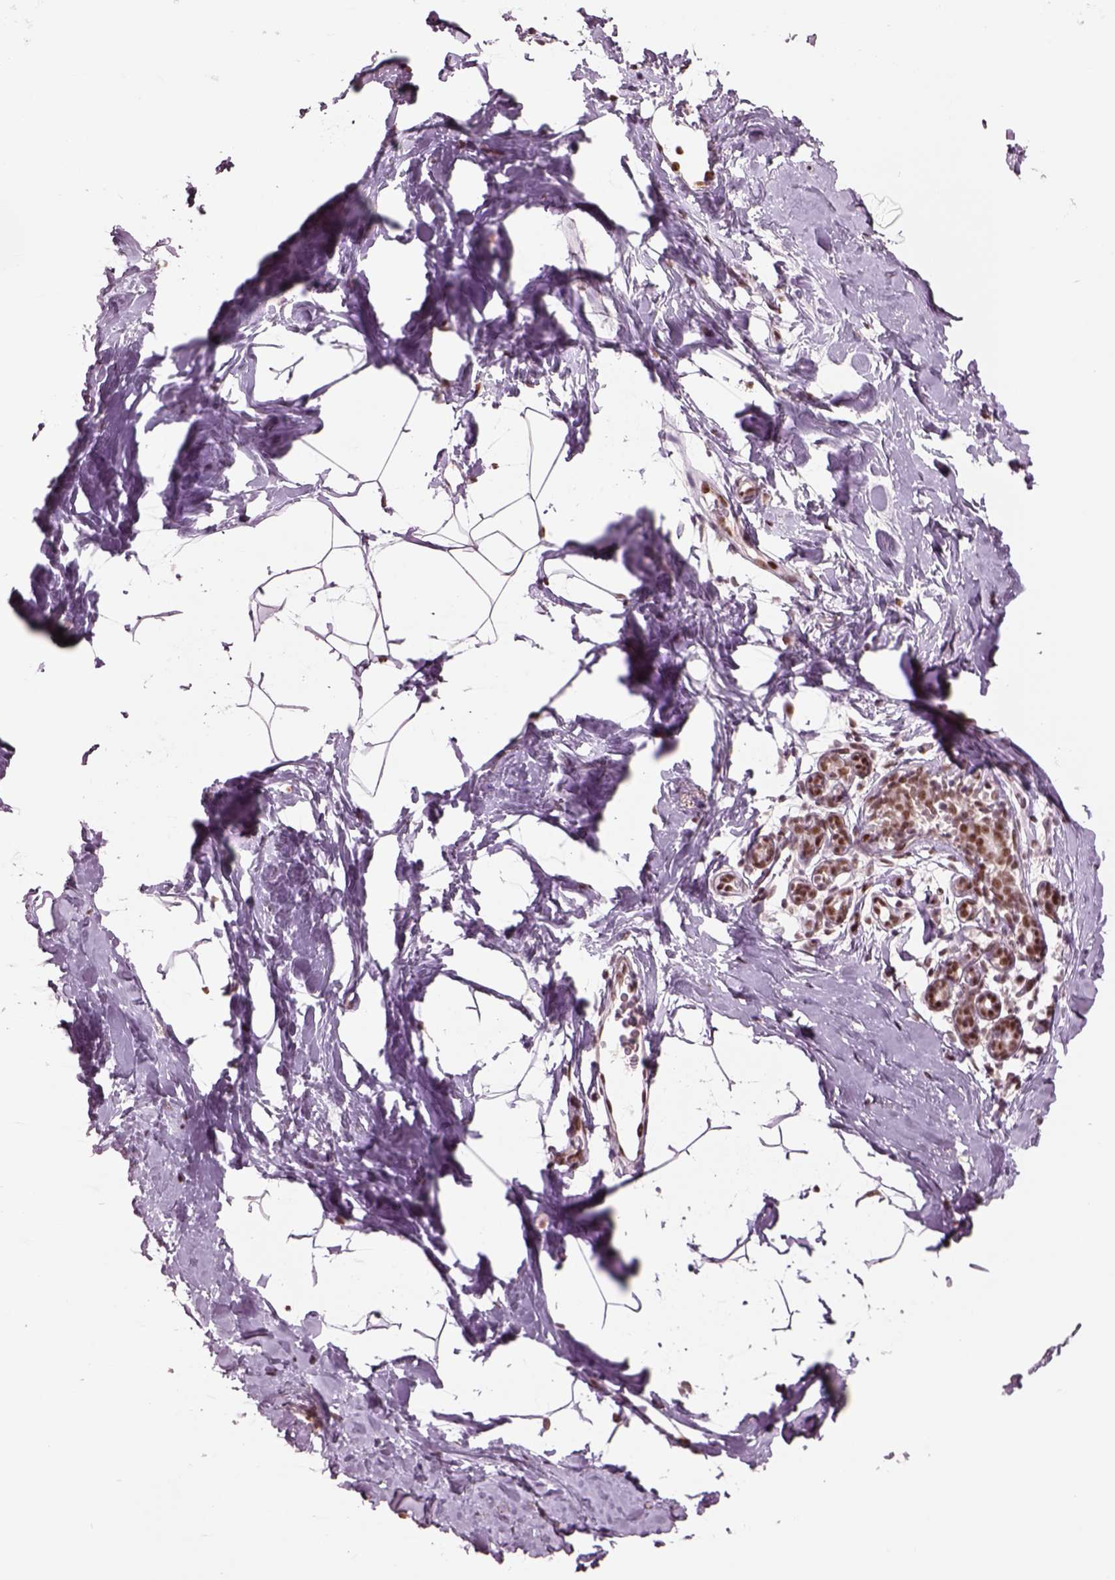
{"staining": {"intensity": "strong", "quantity": ">75%", "location": "nuclear"}, "tissue": "breast", "cell_type": "Adipocytes", "image_type": "normal", "snomed": [{"axis": "morphology", "description": "Normal tissue, NOS"}, {"axis": "topography", "description": "Breast"}], "caption": "Adipocytes demonstrate strong nuclear expression in approximately >75% of cells in normal breast. (DAB (3,3'-diaminobenzidine) IHC, brown staining for protein, blue staining for nuclei).", "gene": "SEPHS1", "patient": {"sex": "female", "age": 32}}